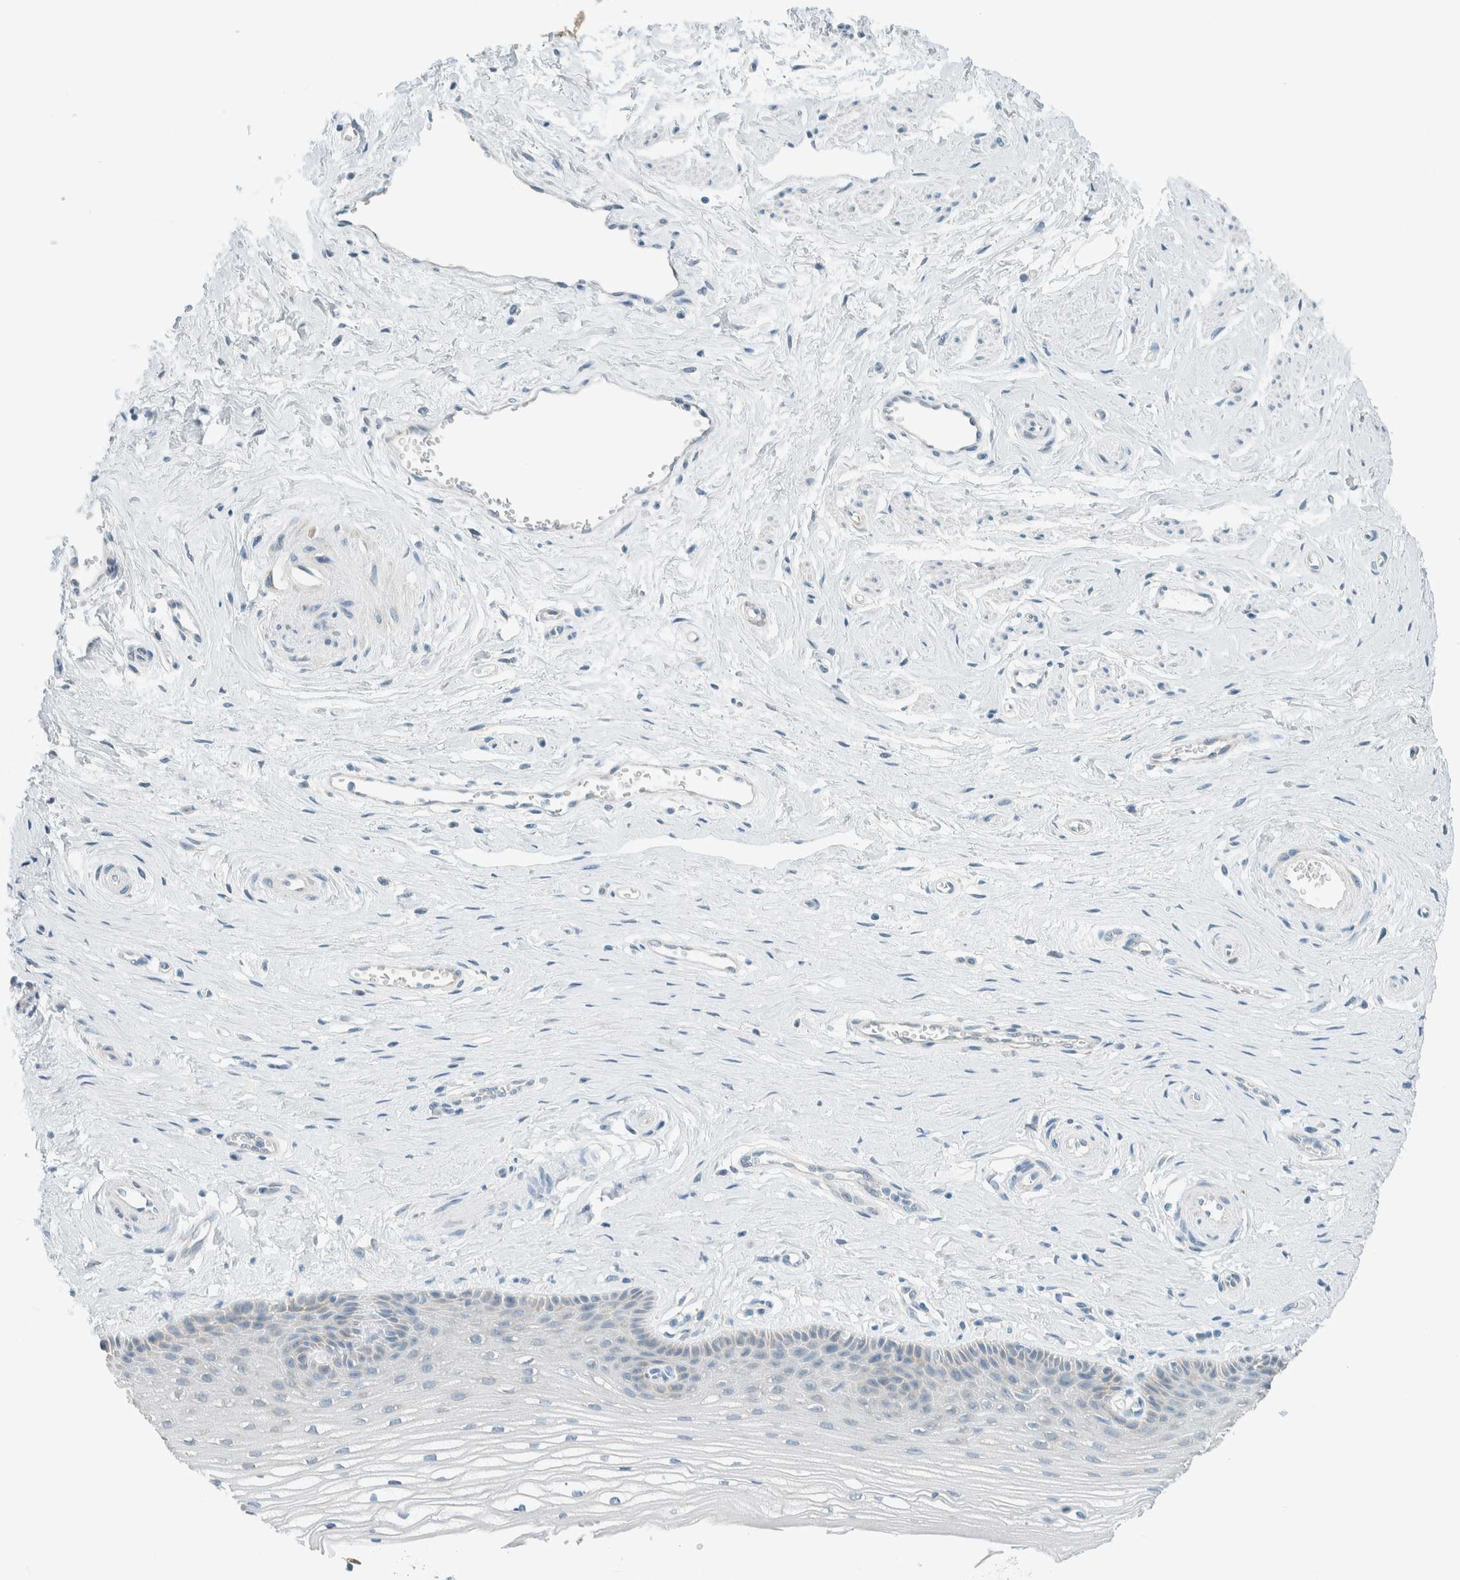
{"staining": {"intensity": "weak", "quantity": "<25%", "location": "cytoplasmic/membranous"}, "tissue": "vagina", "cell_type": "Squamous epithelial cells", "image_type": "normal", "snomed": [{"axis": "morphology", "description": "Normal tissue, NOS"}, {"axis": "topography", "description": "Vagina"}], "caption": "Histopathology image shows no significant protein expression in squamous epithelial cells of benign vagina. (Immunohistochemistry, brightfield microscopy, high magnification).", "gene": "ALDH7A1", "patient": {"sex": "female", "age": 46}}